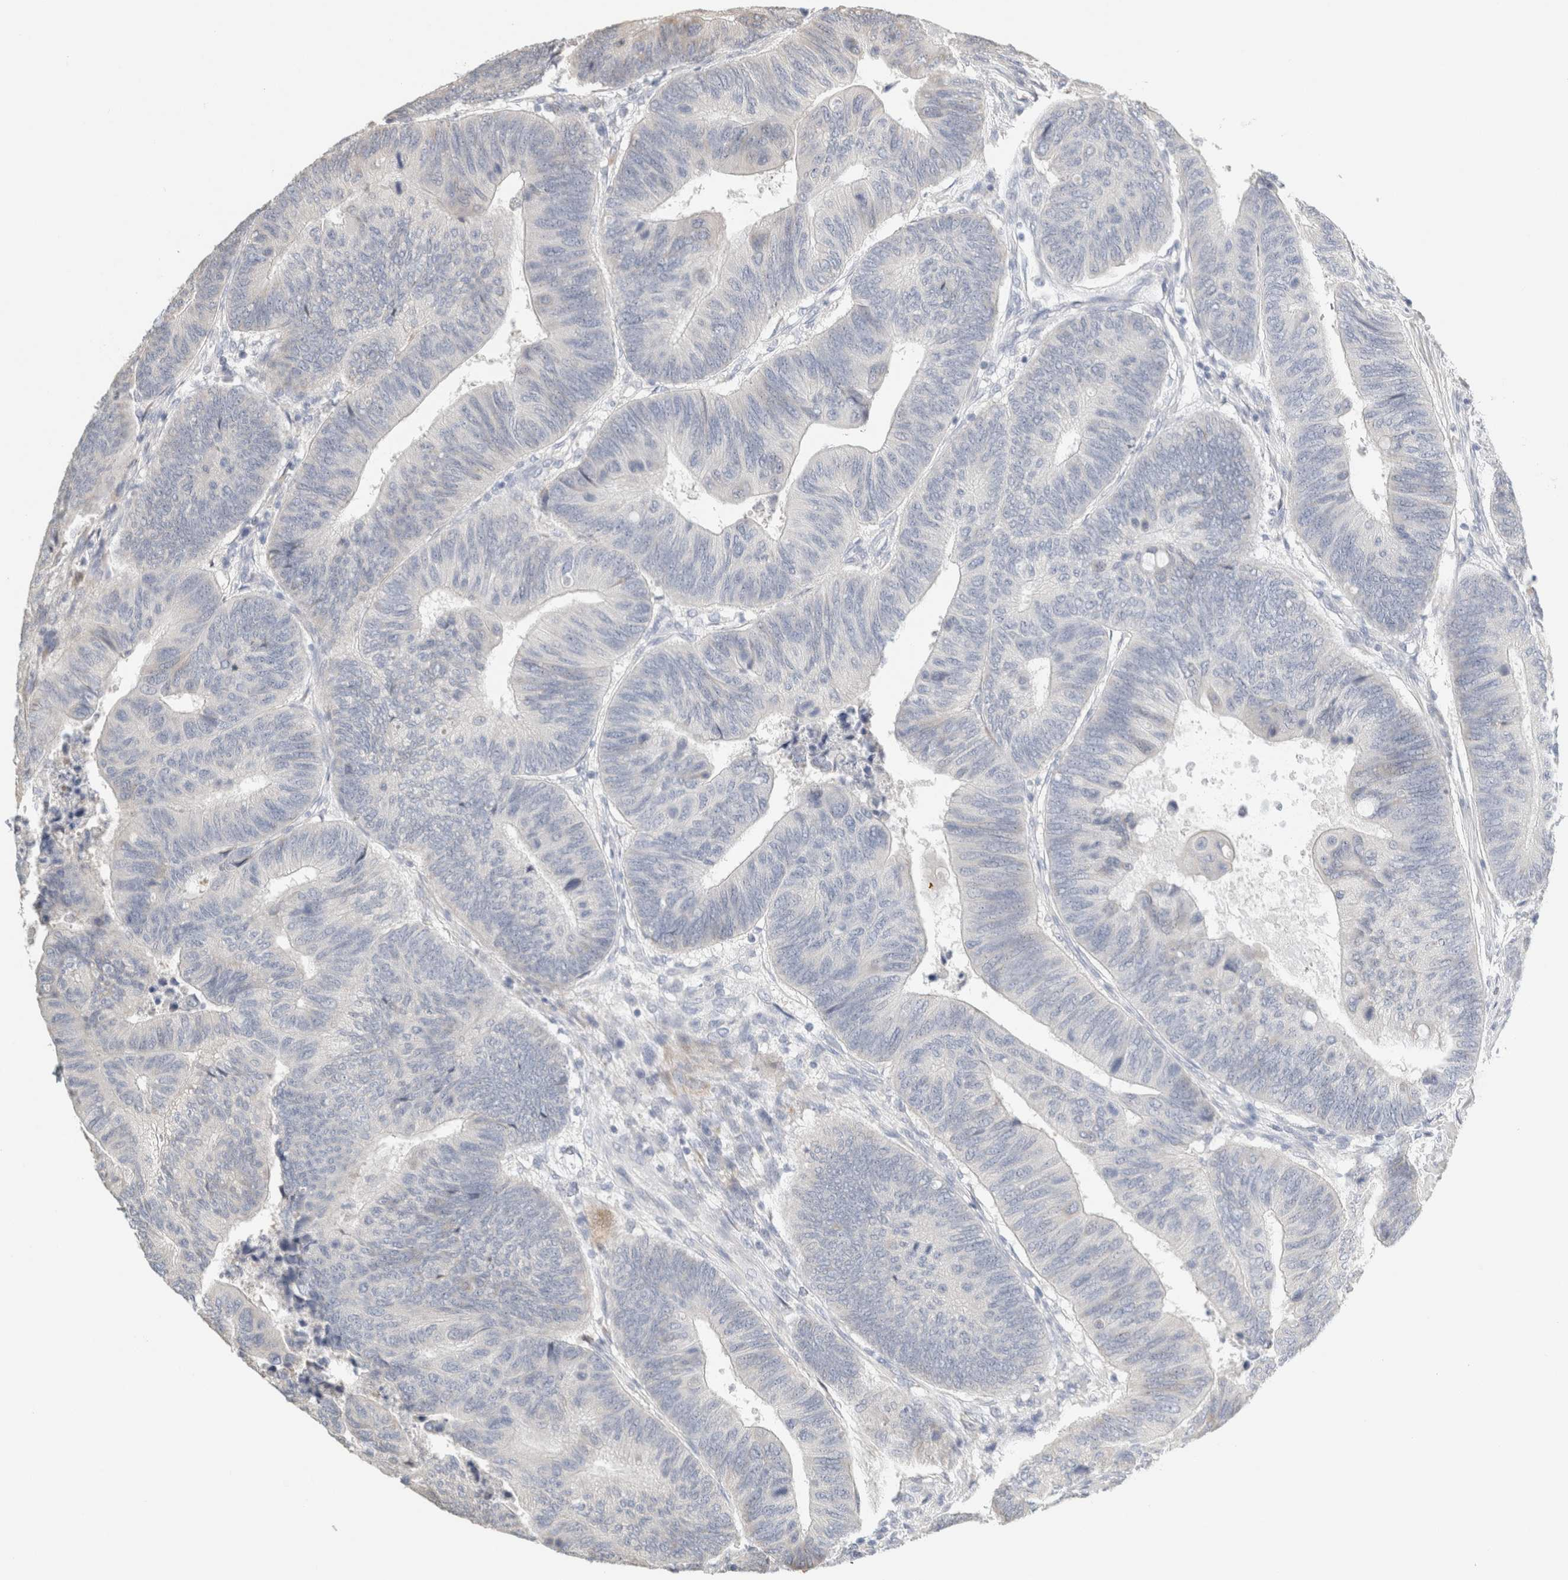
{"staining": {"intensity": "negative", "quantity": "none", "location": "none"}, "tissue": "colorectal cancer", "cell_type": "Tumor cells", "image_type": "cancer", "snomed": [{"axis": "morphology", "description": "Normal tissue, NOS"}, {"axis": "morphology", "description": "Adenocarcinoma, NOS"}, {"axis": "topography", "description": "Rectum"}, {"axis": "topography", "description": "Peripheral nerve tissue"}], "caption": "There is no significant staining in tumor cells of colorectal cancer. (DAB immunohistochemistry (IHC) with hematoxylin counter stain).", "gene": "NEFM", "patient": {"sex": "male", "age": 92}}